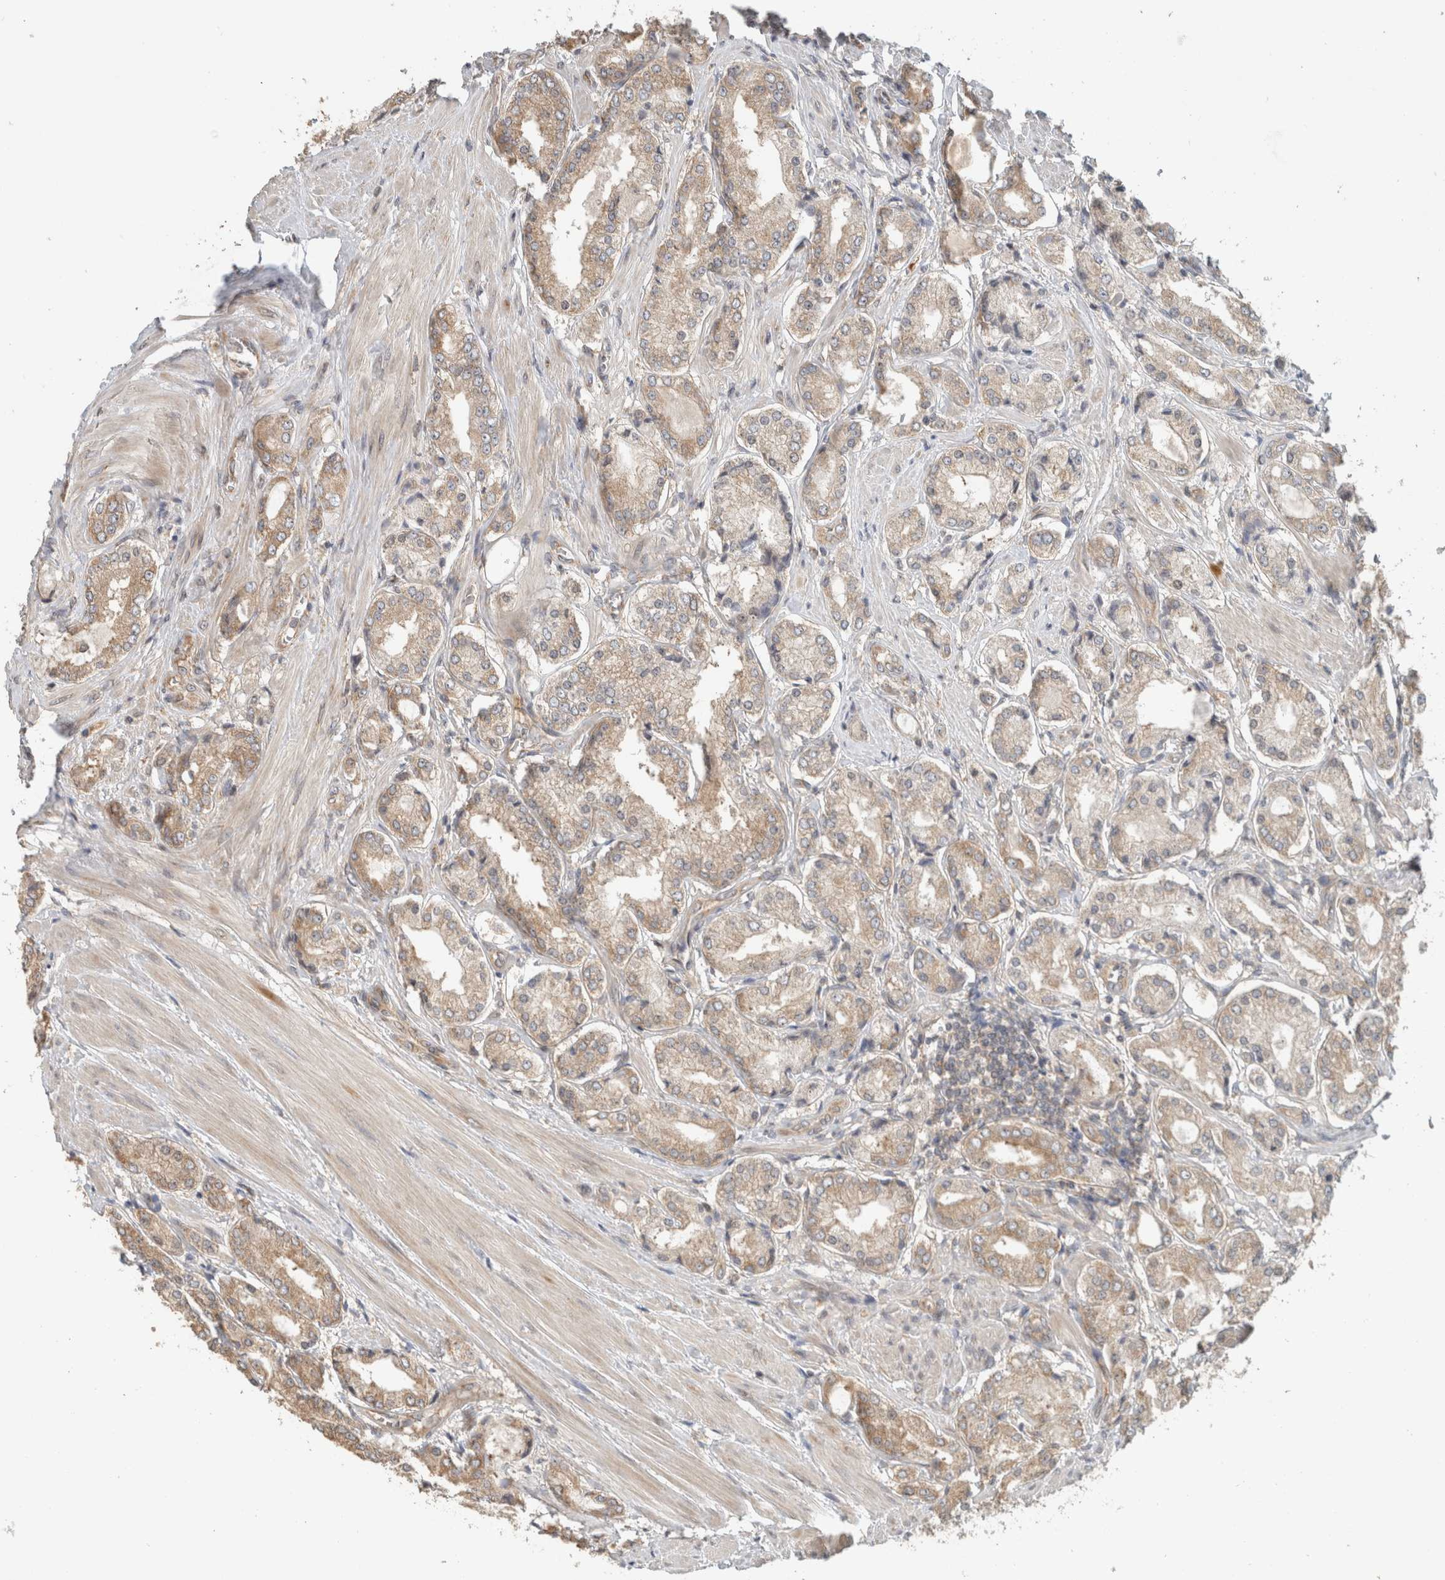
{"staining": {"intensity": "moderate", "quantity": ">75%", "location": "cytoplasmic/membranous"}, "tissue": "prostate cancer", "cell_type": "Tumor cells", "image_type": "cancer", "snomed": [{"axis": "morphology", "description": "Adenocarcinoma, Low grade"}, {"axis": "topography", "description": "Prostate"}], "caption": "Protein positivity by IHC demonstrates moderate cytoplasmic/membranous positivity in approximately >75% of tumor cells in low-grade adenocarcinoma (prostate).", "gene": "PUM1", "patient": {"sex": "male", "age": 62}}